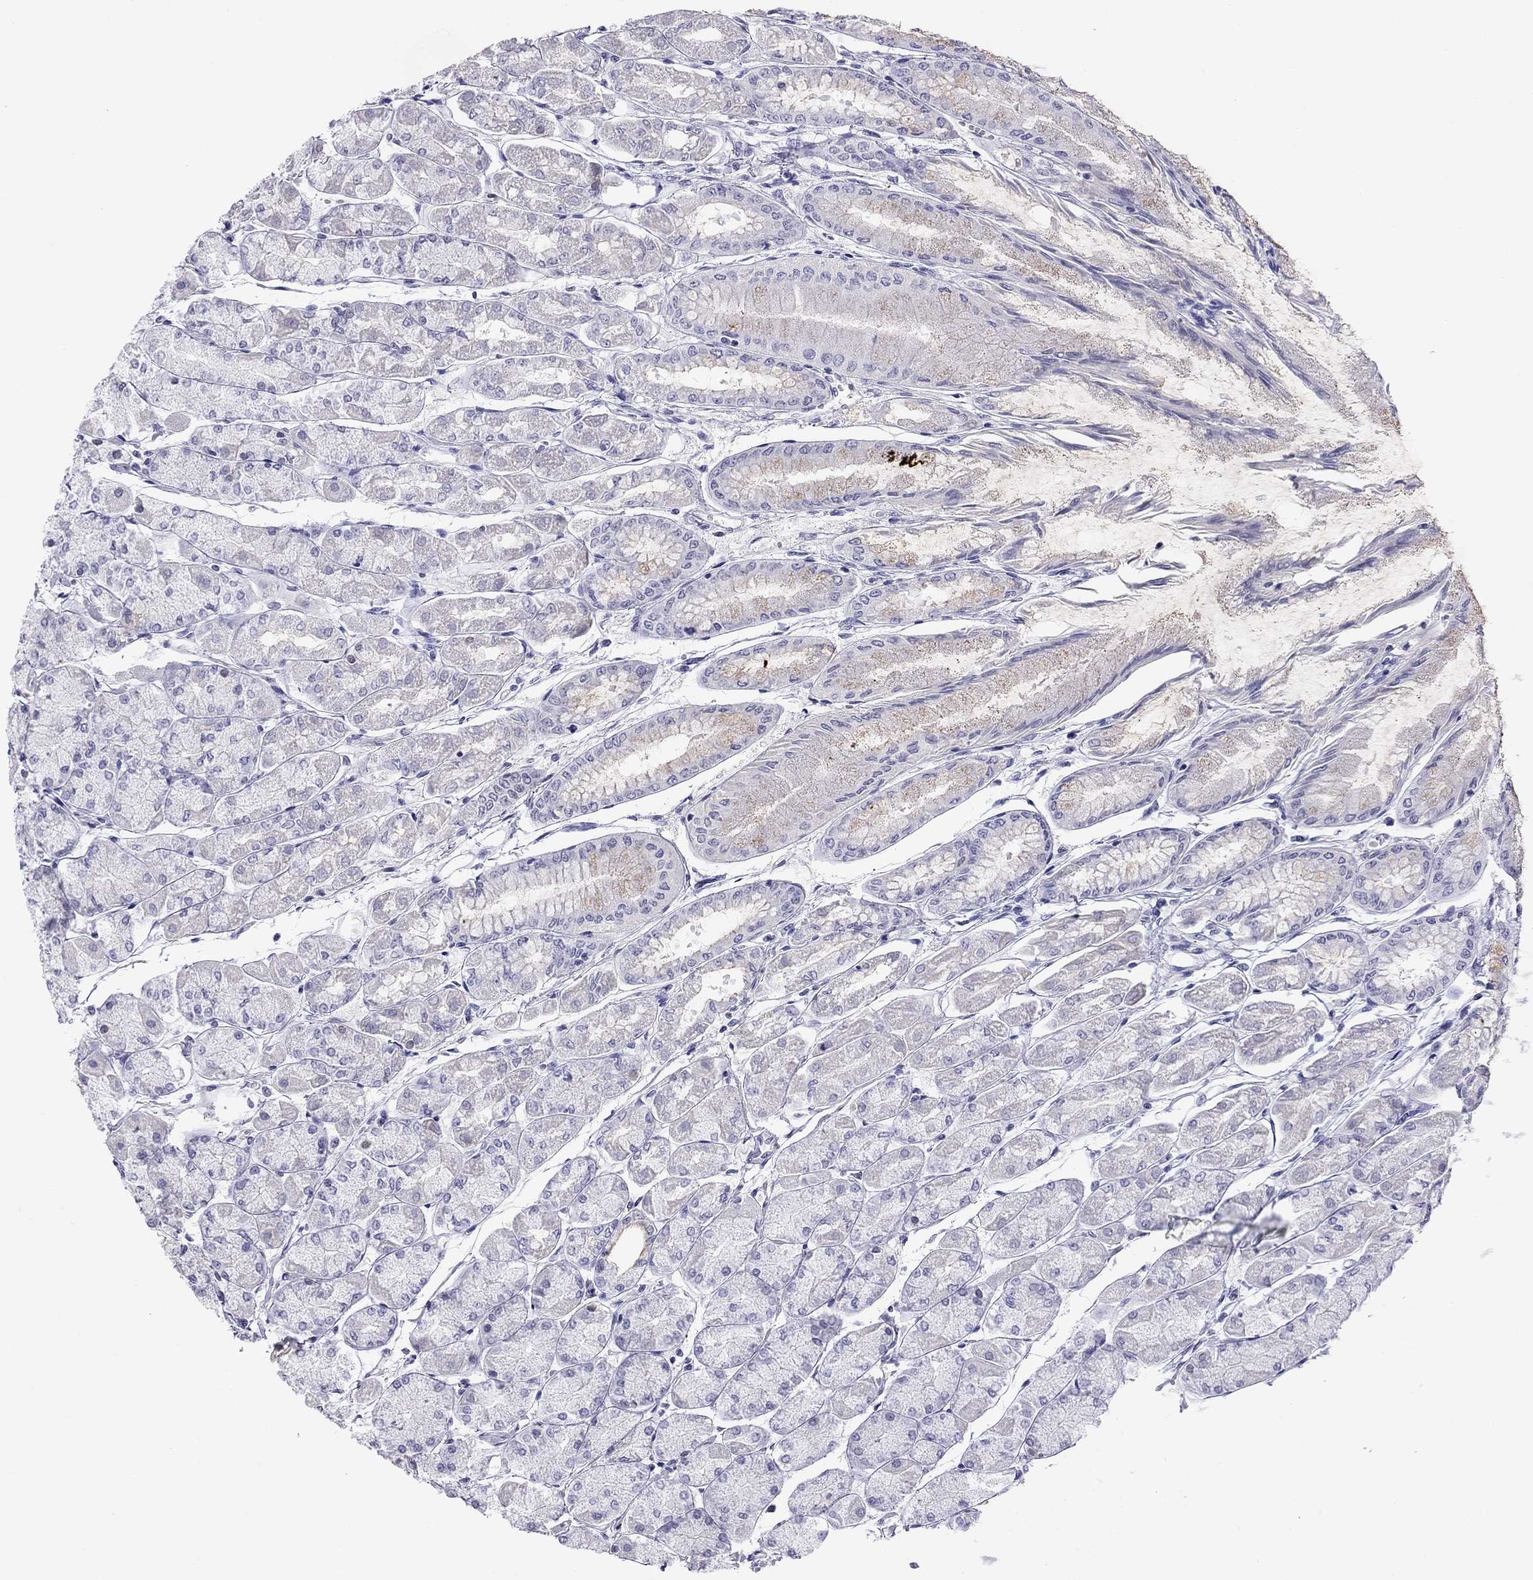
{"staining": {"intensity": "negative", "quantity": "none", "location": "none"}, "tissue": "stomach", "cell_type": "Glandular cells", "image_type": "normal", "snomed": [{"axis": "morphology", "description": "Normal tissue, NOS"}, {"axis": "topography", "description": "Stomach, upper"}], "caption": "Protein analysis of benign stomach demonstrates no significant positivity in glandular cells. (DAB immunohistochemistry, high magnification).", "gene": "MYMX", "patient": {"sex": "male", "age": 60}}